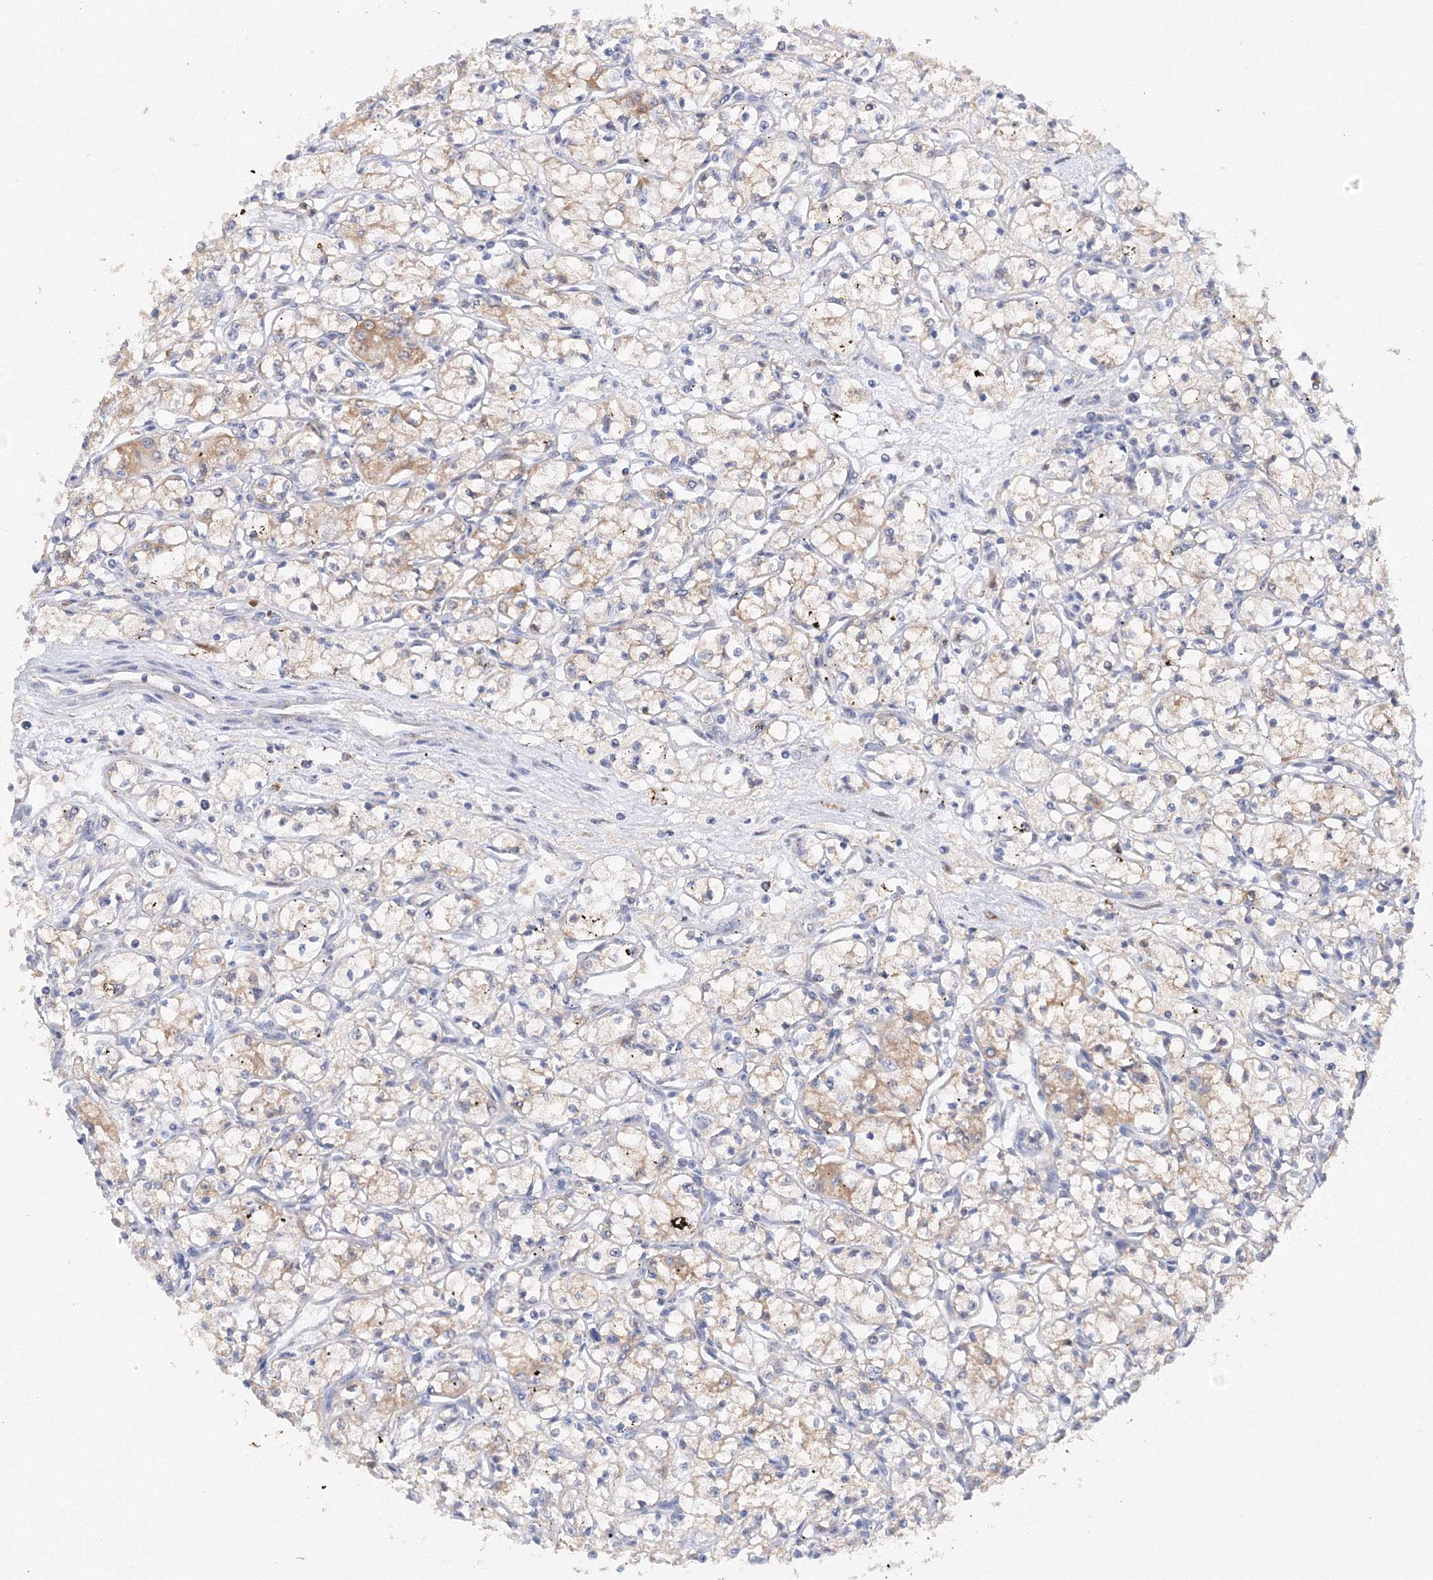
{"staining": {"intensity": "weak", "quantity": "<25%", "location": "cytoplasmic/membranous"}, "tissue": "renal cancer", "cell_type": "Tumor cells", "image_type": "cancer", "snomed": [{"axis": "morphology", "description": "Adenocarcinoma, NOS"}, {"axis": "topography", "description": "Kidney"}], "caption": "There is no significant positivity in tumor cells of renal cancer.", "gene": "DIS3L2", "patient": {"sex": "male", "age": 59}}